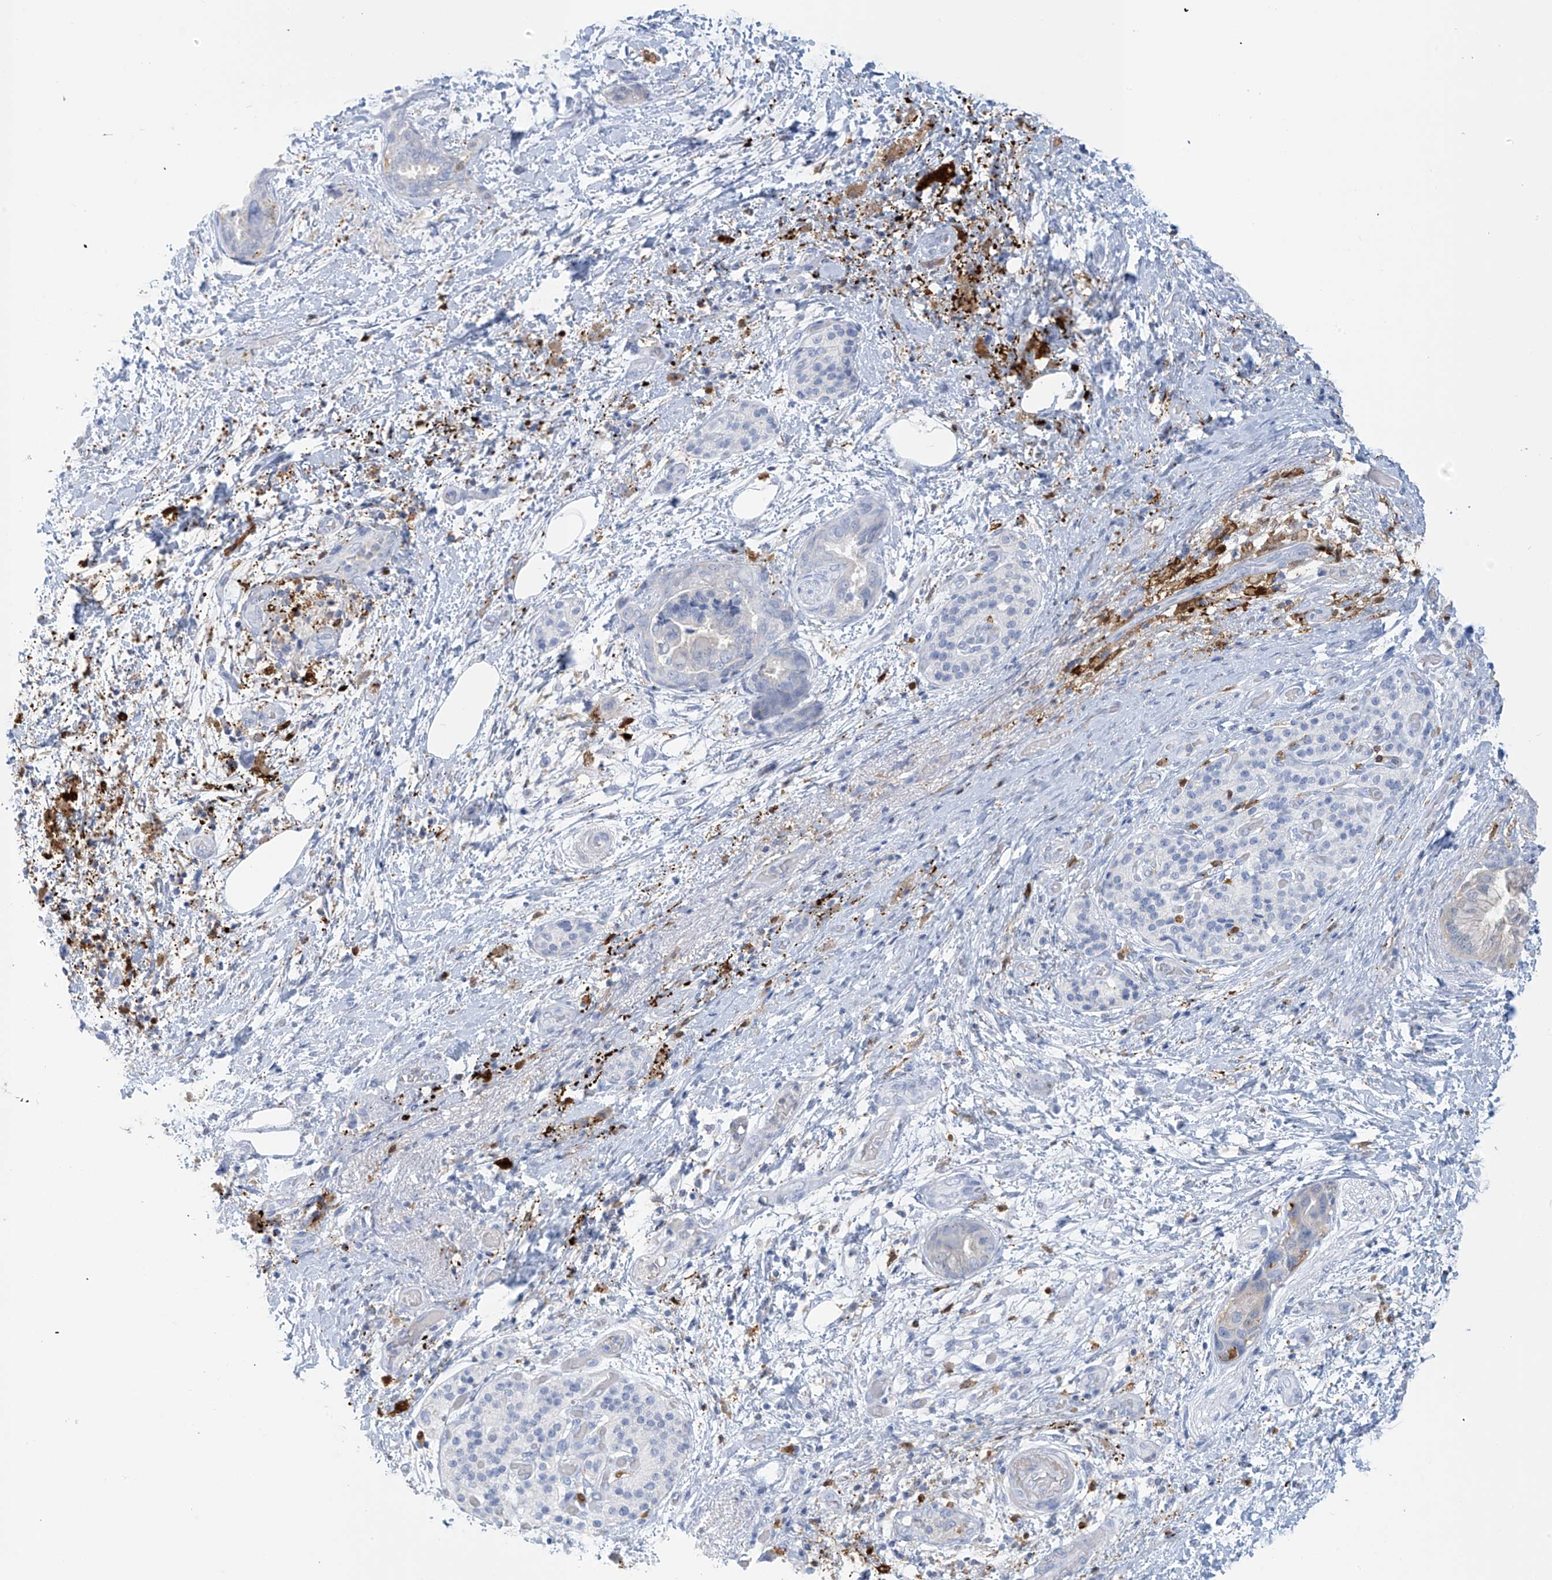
{"staining": {"intensity": "negative", "quantity": "none", "location": "none"}, "tissue": "pancreatic cancer", "cell_type": "Tumor cells", "image_type": "cancer", "snomed": [{"axis": "morphology", "description": "Normal tissue, NOS"}, {"axis": "morphology", "description": "Adenocarcinoma, NOS"}, {"axis": "topography", "description": "Pancreas"}, {"axis": "topography", "description": "Peripheral nerve tissue"}], "caption": "Protein analysis of pancreatic adenocarcinoma shows no significant staining in tumor cells.", "gene": "TRMT2B", "patient": {"sex": "female", "age": 63}}